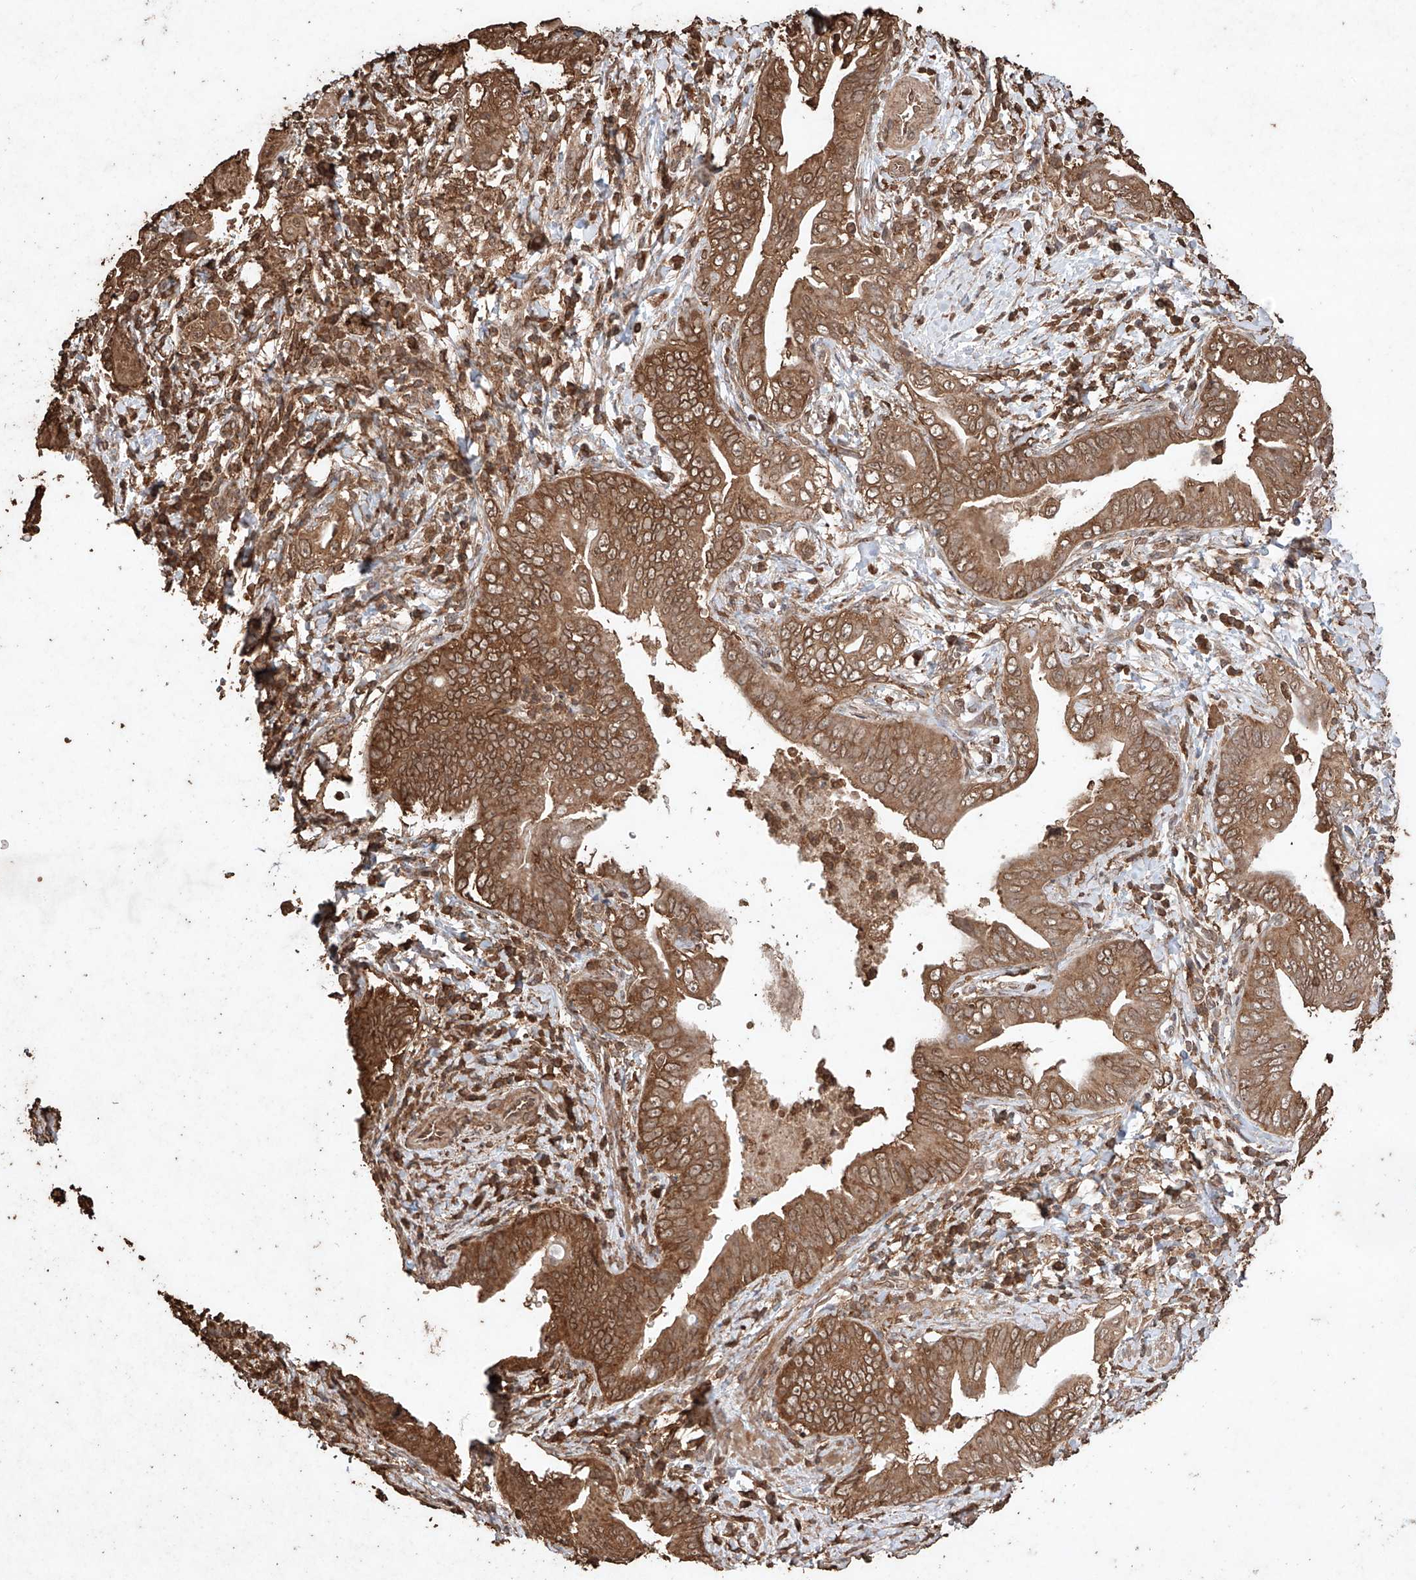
{"staining": {"intensity": "moderate", "quantity": ">75%", "location": "cytoplasmic/membranous"}, "tissue": "pancreatic cancer", "cell_type": "Tumor cells", "image_type": "cancer", "snomed": [{"axis": "morphology", "description": "Adenocarcinoma, NOS"}, {"axis": "topography", "description": "Pancreas"}], "caption": "Pancreatic cancer stained with DAB (3,3'-diaminobenzidine) immunohistochemistry (IHC) shows medium levels of moderate cytoplasmic/membranous staining in approximately >75% of tumor cells. (brown staining indicates protein expression, while blue staining denotes nuclei).", "gene": "M6PR", "patient": {"sex": "male", "age": 75}}